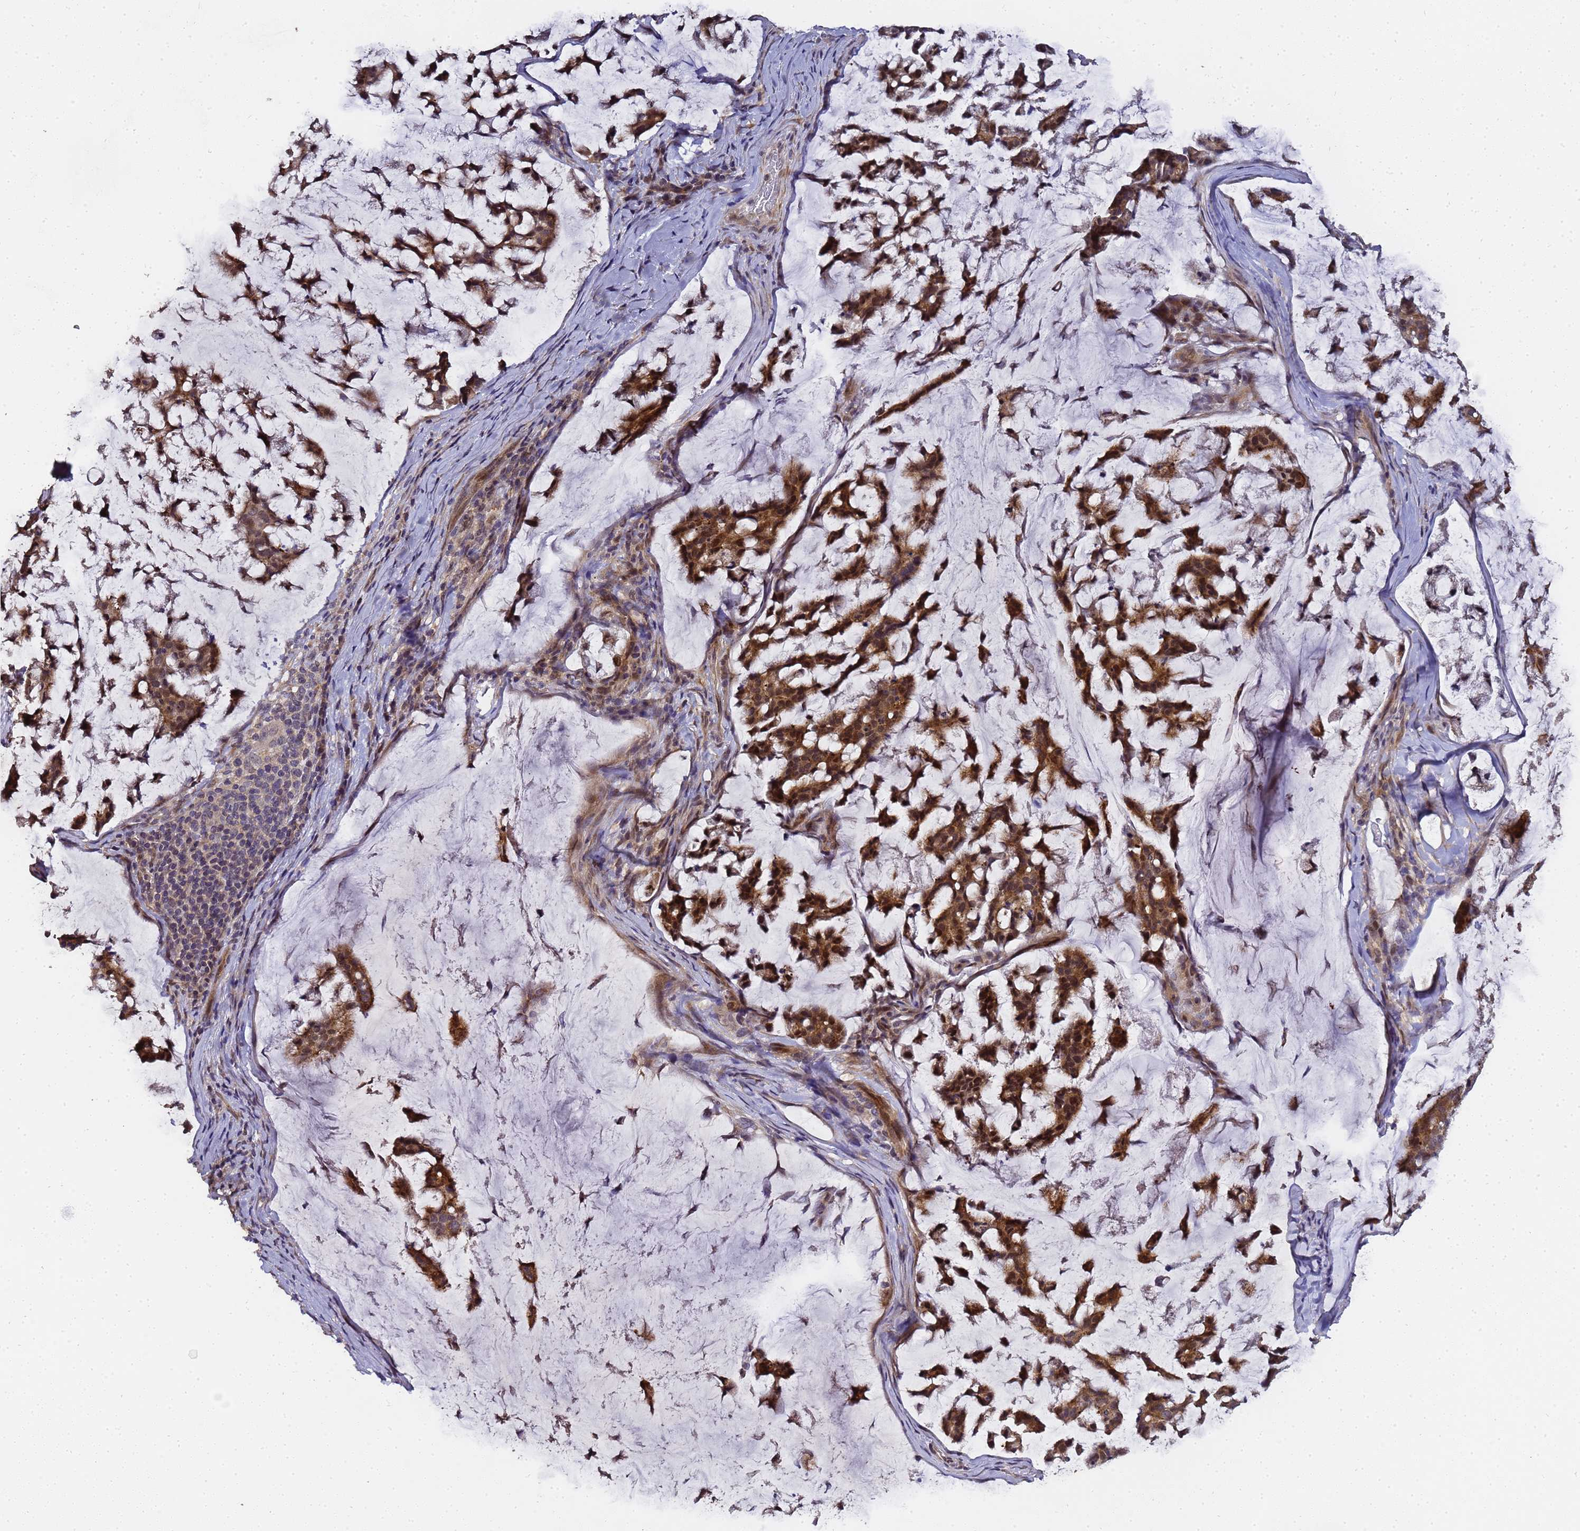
{"staining": {"intensity": "moderate", "quantity": ">75%", "location": "cytoplasmic/membranous,nuclear"}, "tissue": "stomach cancer", "cell_type": "Tumor cells", "image_type": "cancer", "snomed": [{"axis": "morphology", "description": "Adenocarcinoma, NOS"}, {"axis": "topography", "description": "Stomach, lower"}], "caption": "Human stomach cancer stained with a protein marker exhibits moderate staining in tumor cells.", "gene": "LGI4", "patient": {"sex": "male", "age": 67}}